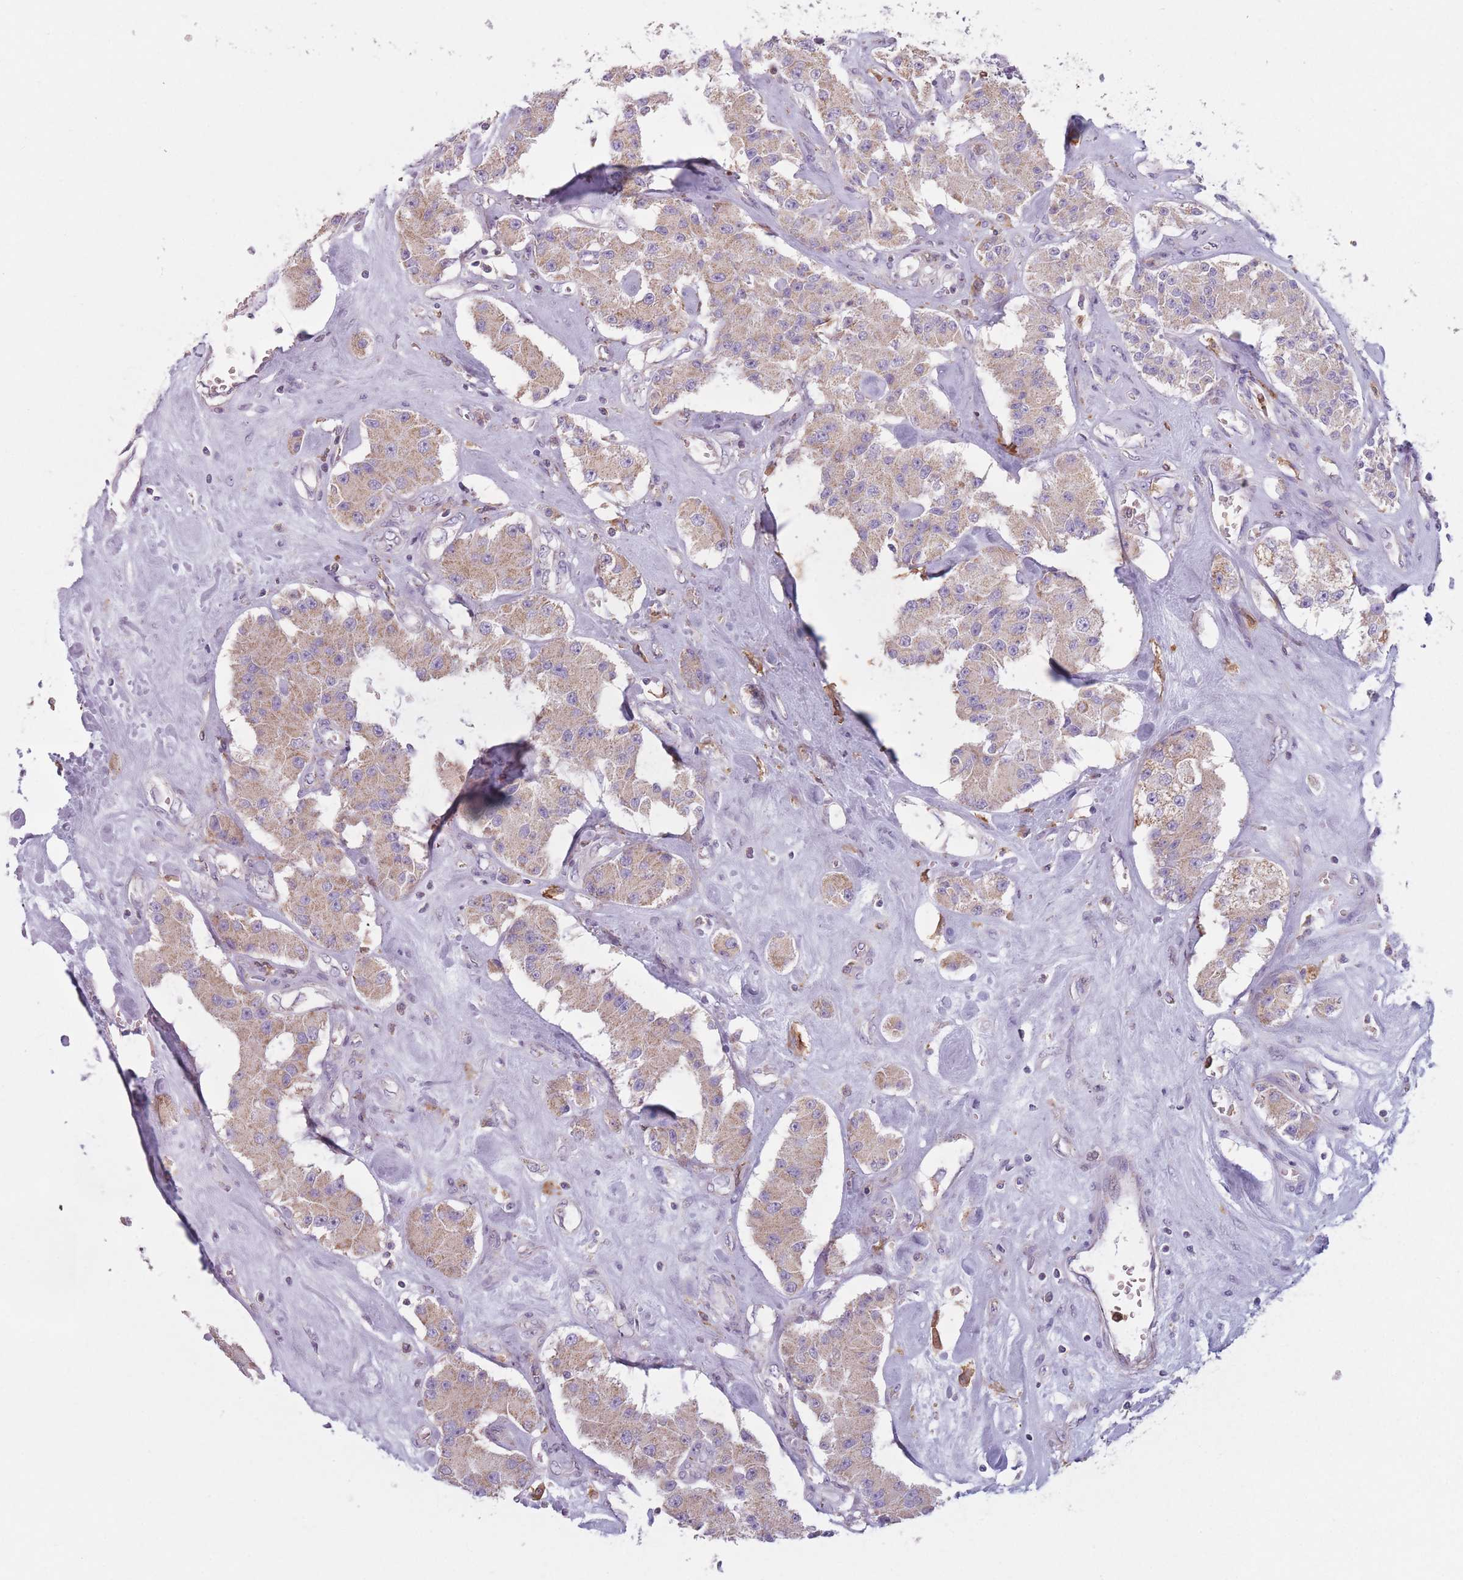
{"staining": {"intensity": "weak", "quantity": ">75%", "location": "cytoplasmic/membranous"}, "tissue": "carcinoid", "cell_type": "Tumor cells", "image_type": "cancer", "snomed": [{"axis": "morphology", "description": "Carcinoid, malignant, NOS"}, {"axis": "topography", "description": "Pancreas"}], "caption": "Immunohistochemical staining of carcinoid demonstrates weak cytoplasmic/membranous protein positivity in approximately >75% of tumor cells.", "gene": "PRAM1", "patient": {"sex": "male", "age": 41}}